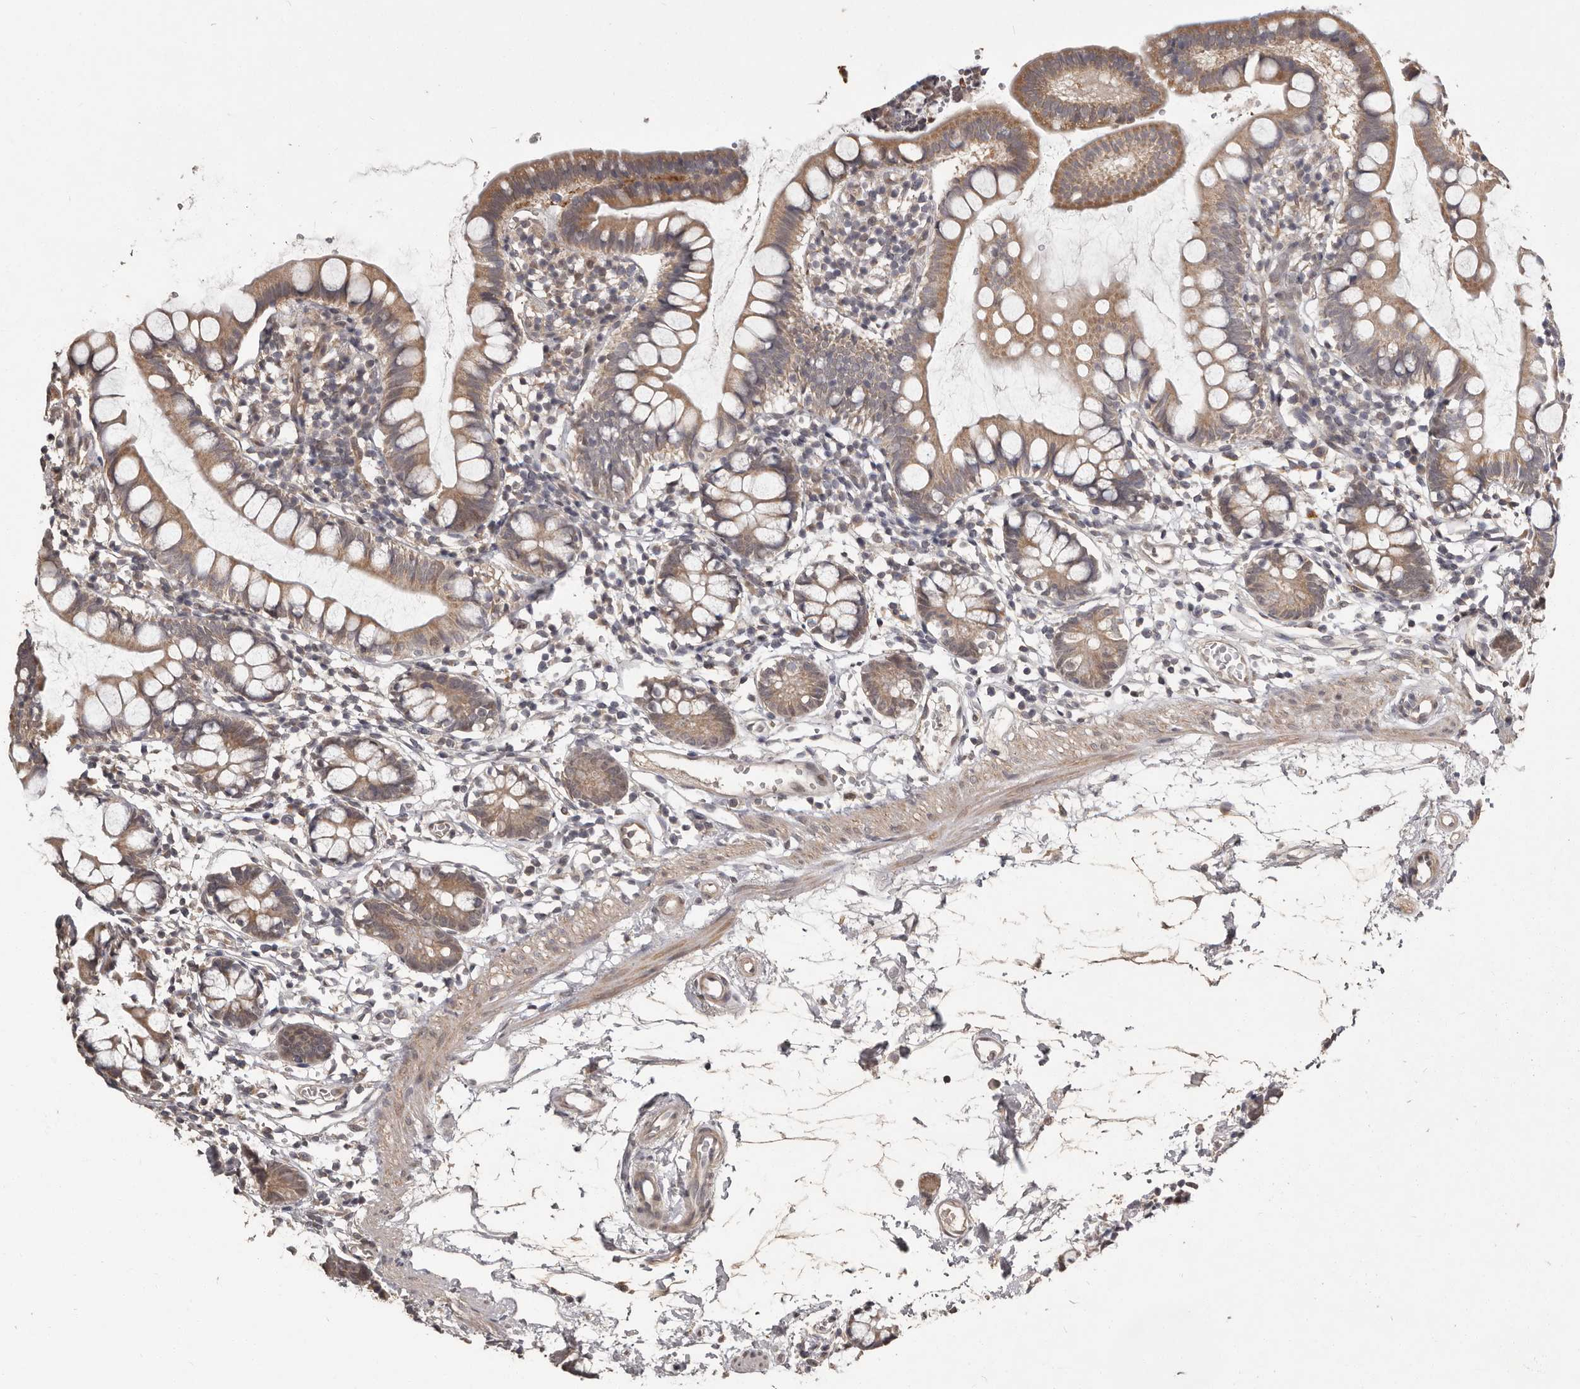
{"staining": {"intensity": "moderate", "quantity": ">75%", "location": "cytoplasmic/membranous"}, "tissue": "small intestine", "cell_type": "Glandular cells", "image_type": "normal", "snomed": [{"axis": "morphology", "description": "Normal tissue, NOS"}, {"axis": "topography", "description": "Small intestine"}], "caption": "Benign small intestine shows moderate cytoplasmic/membranous staining in about >75% of glandular cells.", "gene": "ZFP14", "patient": {"sex": "female", "age": 84}}